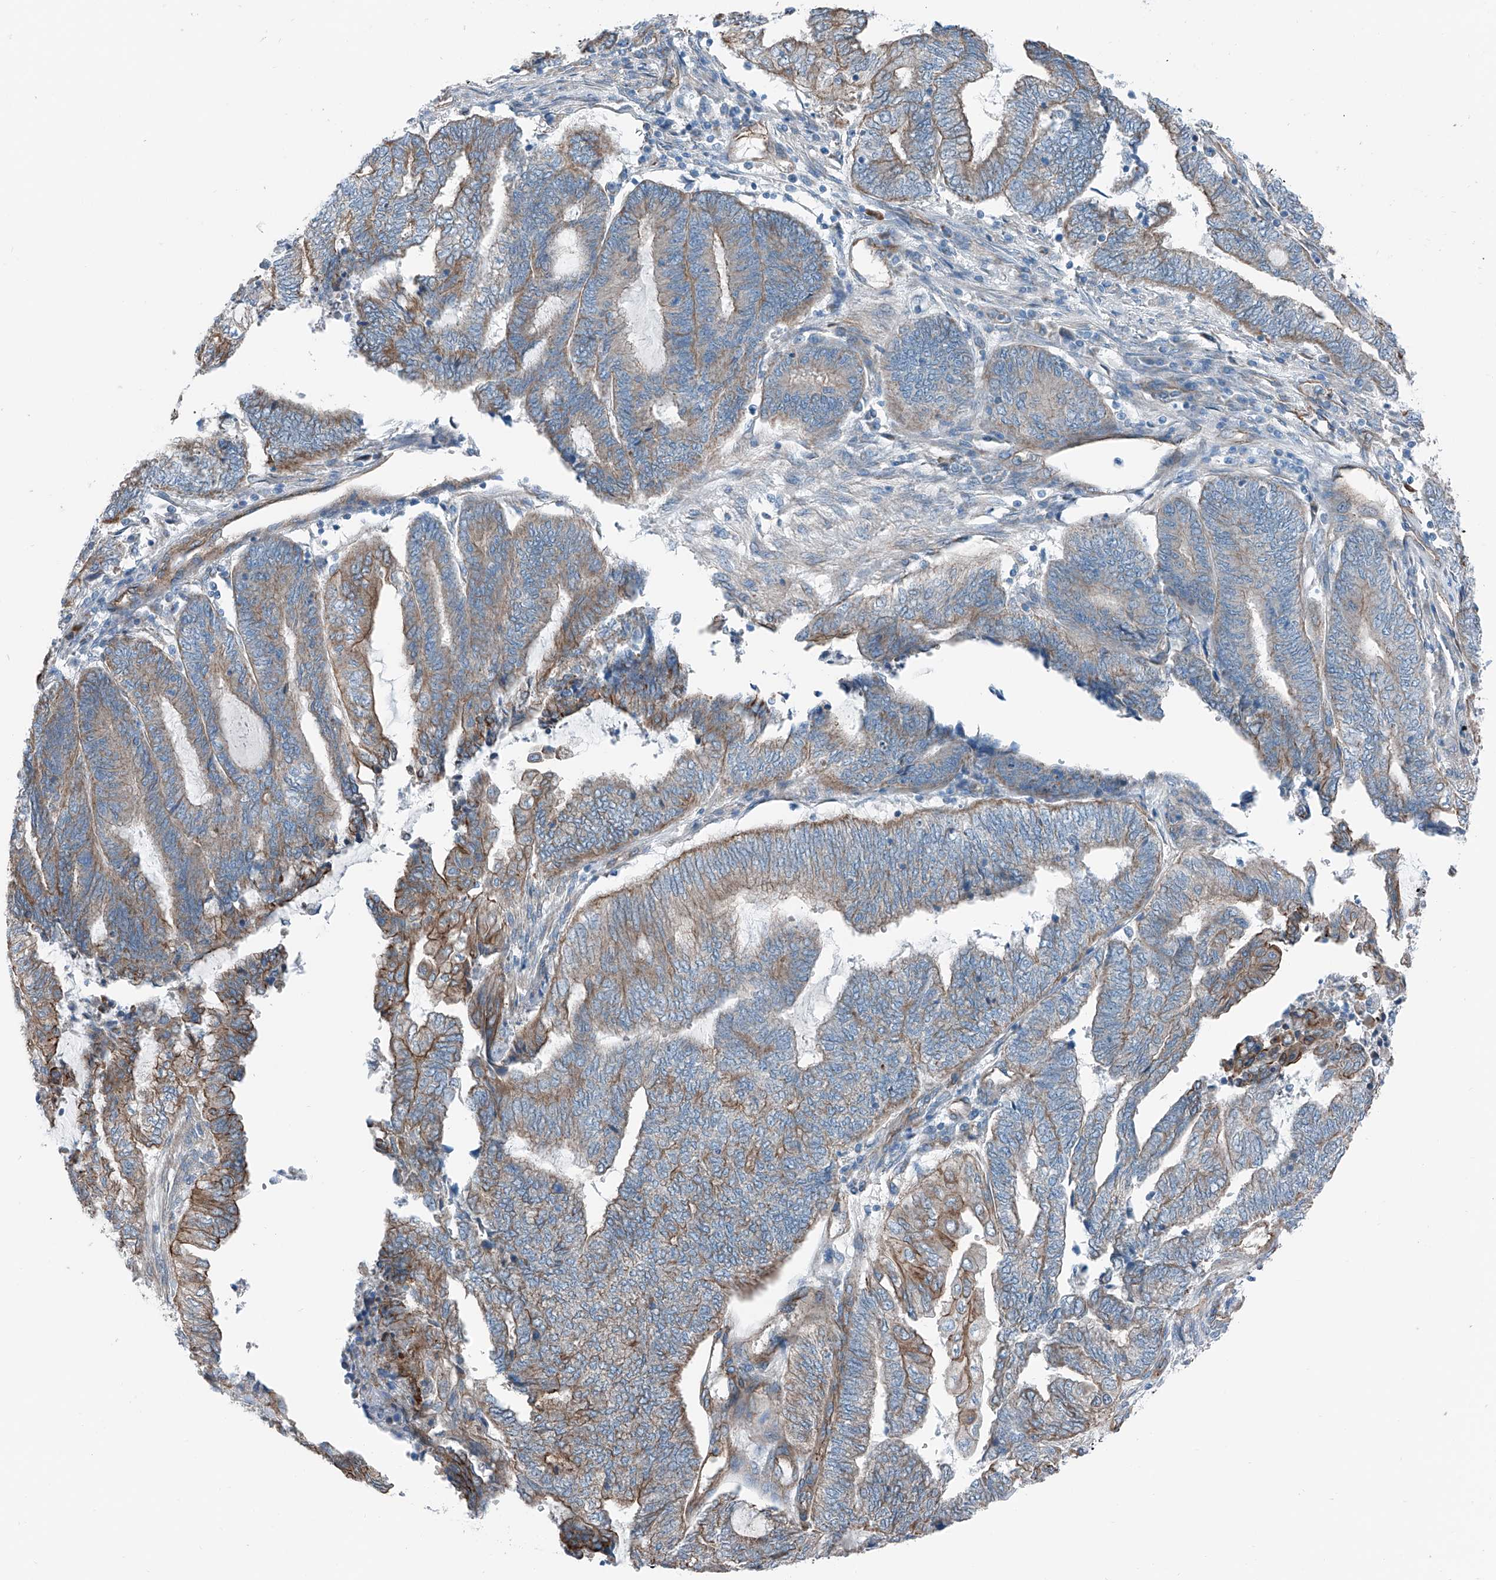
{"staining": {"intensity": "moderate", "quantity": "25%-75%", "location": "cytoplasmic/membranous"}, "tissue": "endometrial cancer", "cell_type": "Tumor cells", "image_type": "cancer", "snomed": [{"axis": "morphology", "description": "Adenocarcinoma, NOS"}, {"axis": "topography", "description": "Uterus"}, {"axis": "topography", "description": "Endometrium"}], "caption": "Immunohistochemical staining of human endometrial cancer (adenocarcinoma) demonstrates moderate cytoplasmic/membranous protein expression in about 25%-75% of tumor cells.", "gene": "THEMIS2", "patient": {"sex": "female", "age": 70}}